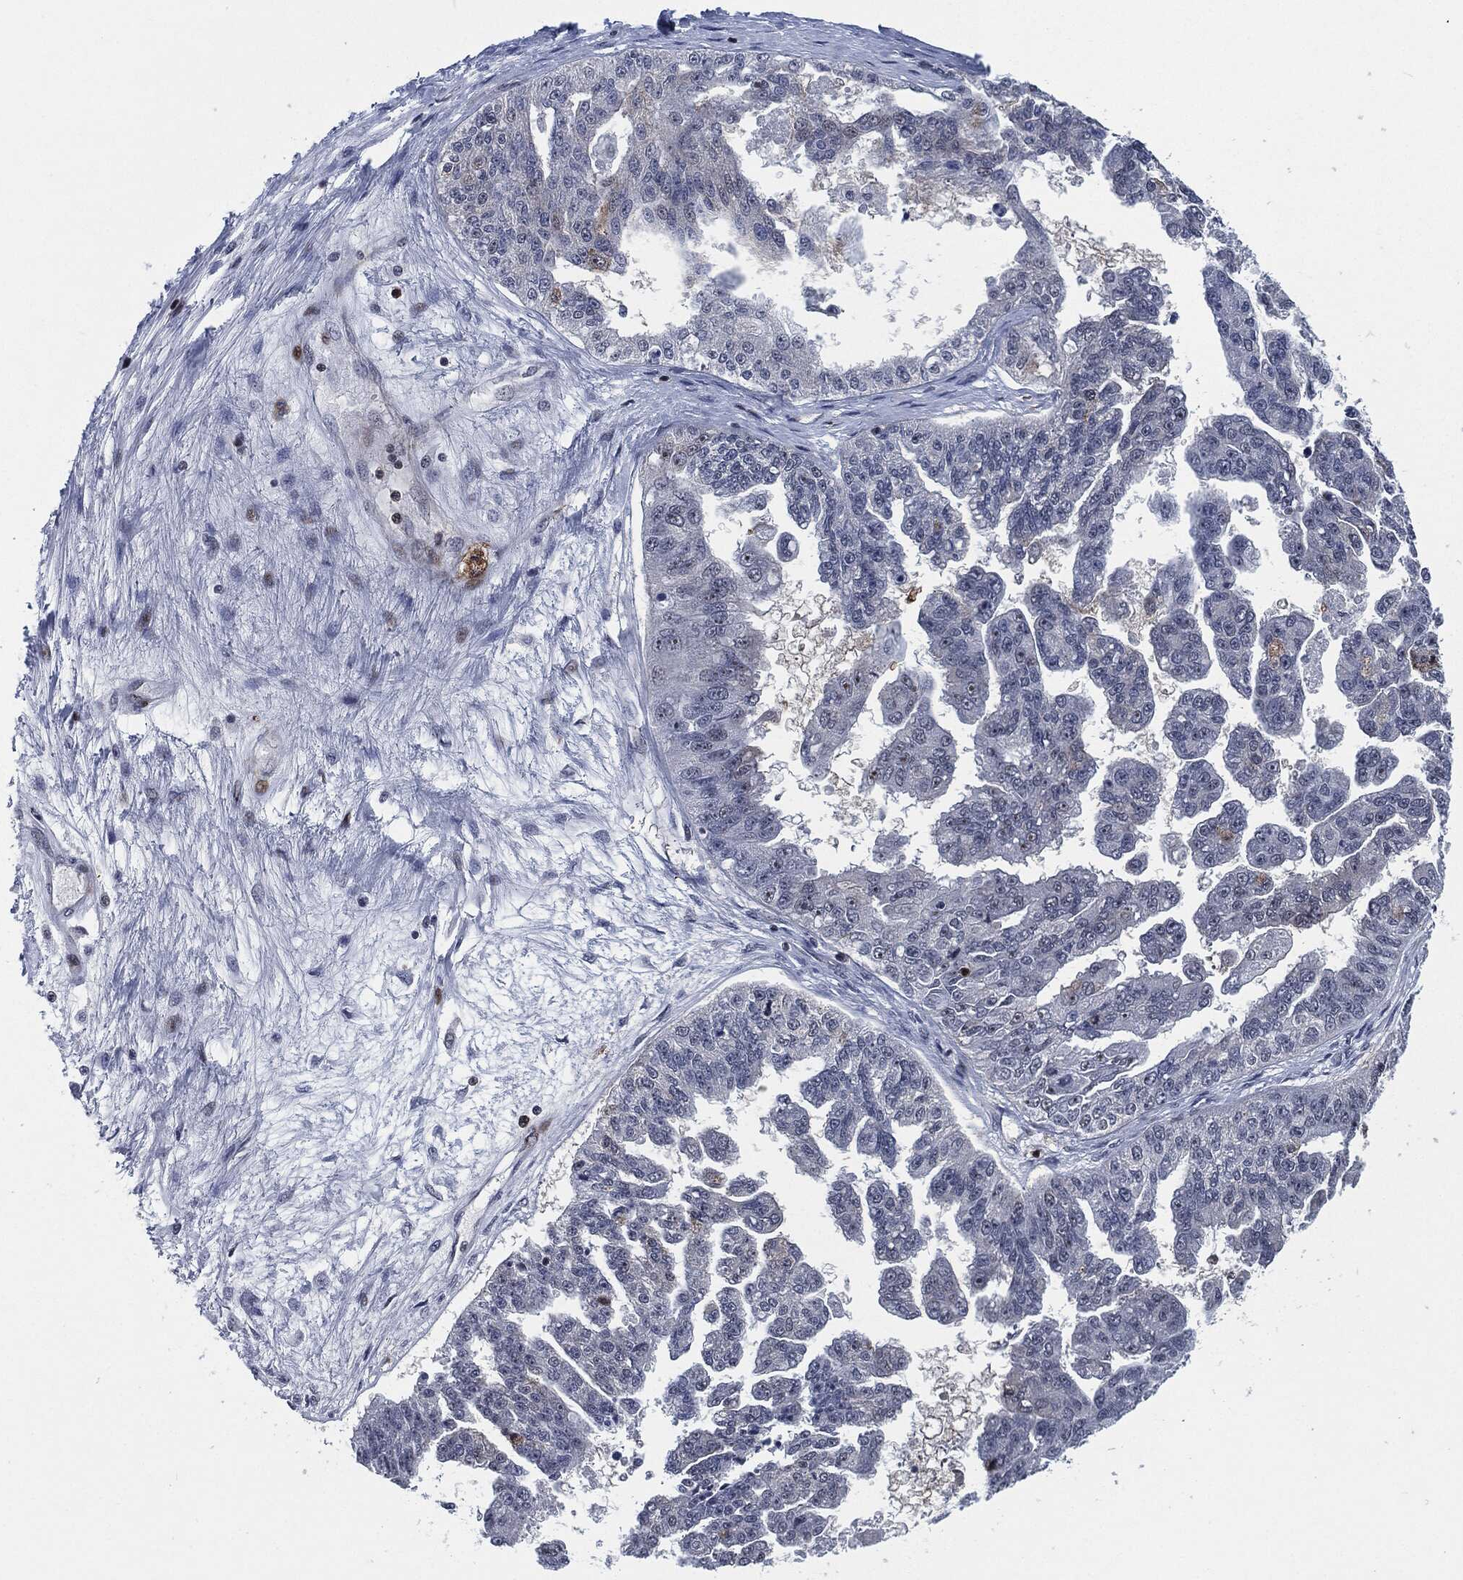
{"staining": {"intensity": "strong", "quantity": "<25%", "location": "cytoplasmic/membranous,nuclear"}, "tissue": "ovarian cancer", "cell_type": "Tumor cells", "image_type": "cancer", "snomed": [{"axis": "morphology", "description": "Cystadenocarcinoma, serous, NOS"}, {"axis": "topography", "description": "Ovary"}], "caption": "Strong cytoplasmic/membranous and nuclear protein positivity is seen in about <25% of tumor cells in ovarian serous cystadenocarcinoma.", "gene": "AKT2", "patient": {"sex": "female", "age": 58}}